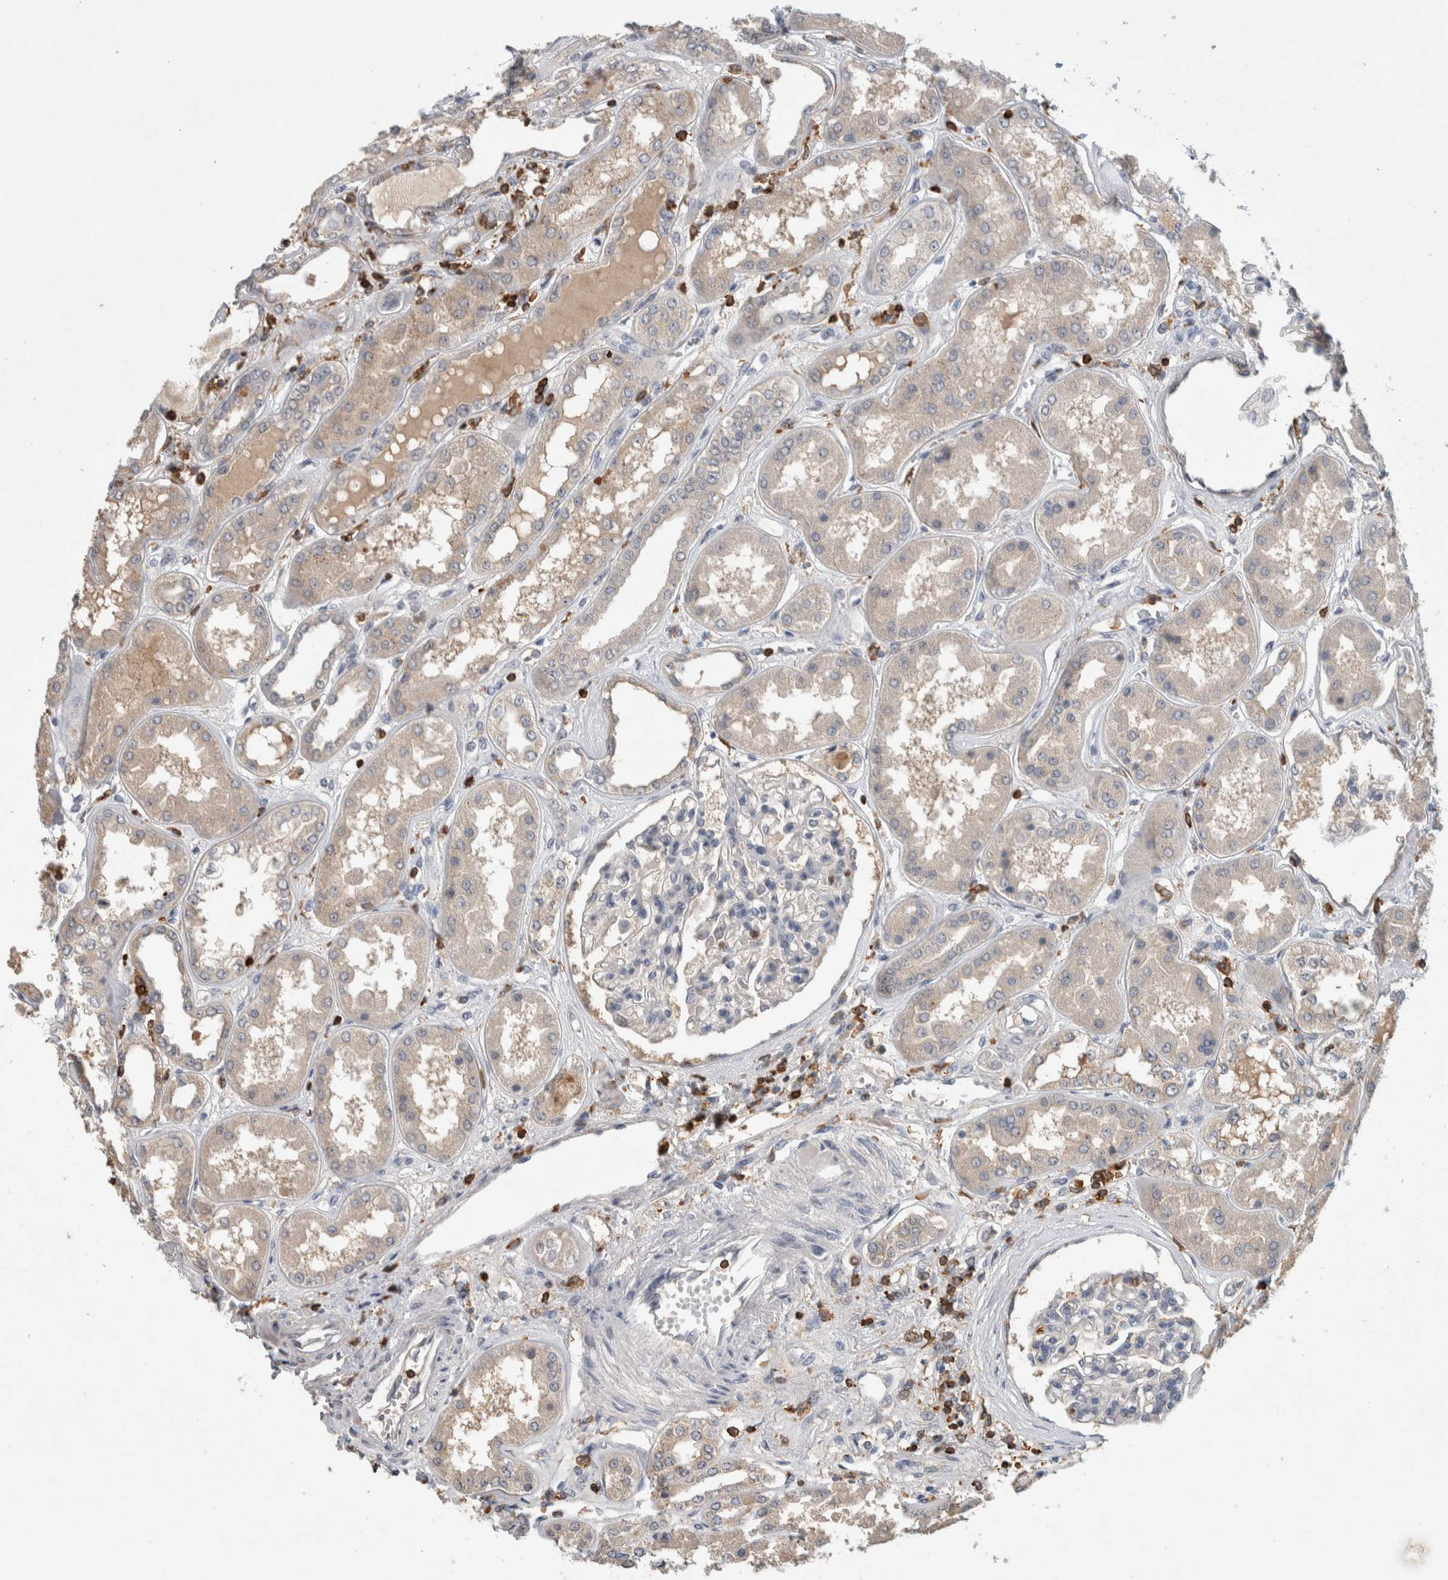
{"staining": {"intensity": "negative", "quantity": "none", "location": "none"}, "tissue": "kidney", "cell_type": "Cells in glomeruli", "image_type": "normal", "snomed": [{"axis": "morphology", "description": "Normal tissue, NOS"}, {"axis": "topography", "description": "Kidney"}], "caption": "Immunohistochemistry photomicrograph of benign kidney stained for a protein (brown), which exhibits no staining in cells in glomeruli. (Brightfield microscopy of DAB (3,3'-diaminobenzidine) immunohistochemistry at high magnification).", "gene": "GFRA2", "patient": {"sex": "female", "age": 56}}